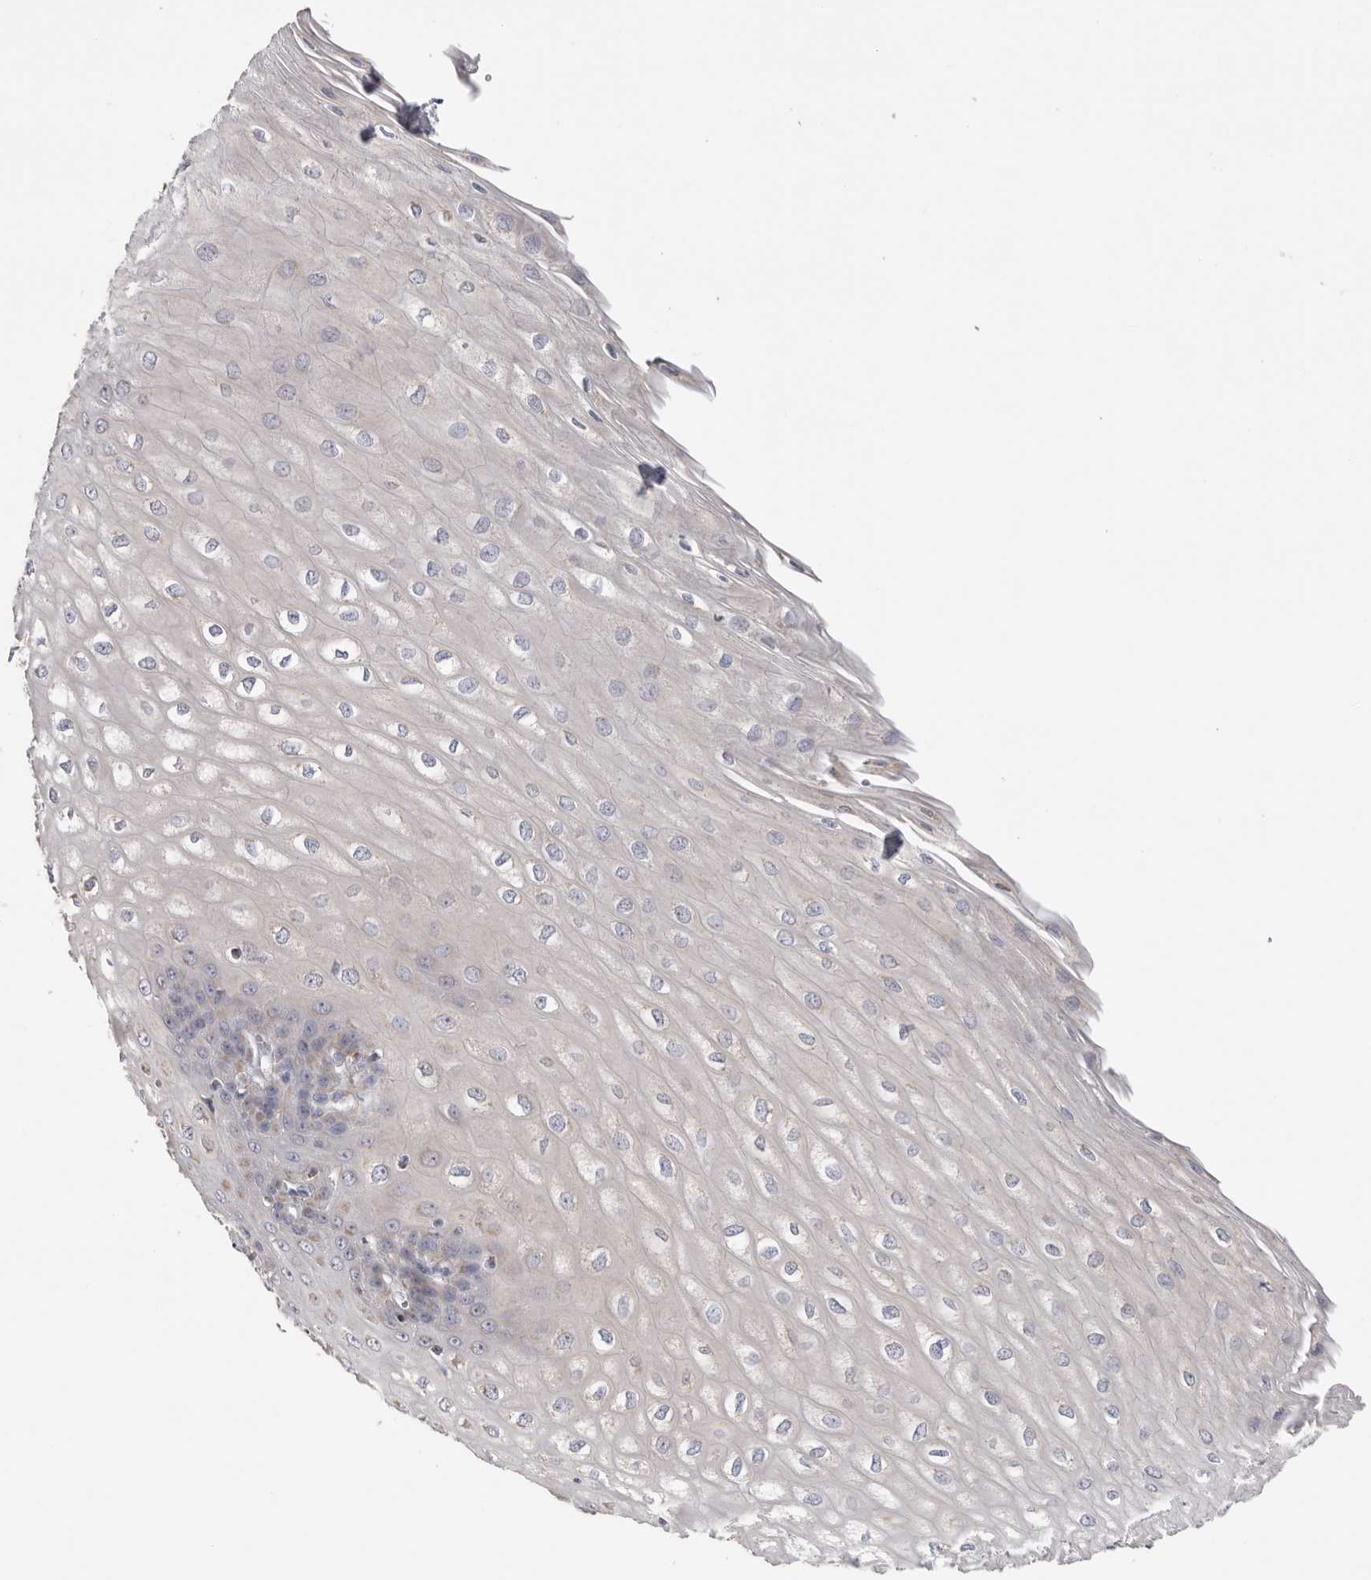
{"staining": {"intensity": "weak", "quantity": "<25%", "location": "cytoplasmic/membranous"}, "tissue": "esophagus", "cell_type": "Squamous epithelial cells", "image_type": "normal", "snomed": [{"axis": "morphology", "description": "Normal tissue, NOS"}, {"axis": "topography", "description": "Esophagus"}], "caption": "Immunohistochemical staining of benign esophagus reveals no significant expression in squamous epithelial cells.", "gene": "VDAC3", "patient": {"sex": "male", "age": 60}}